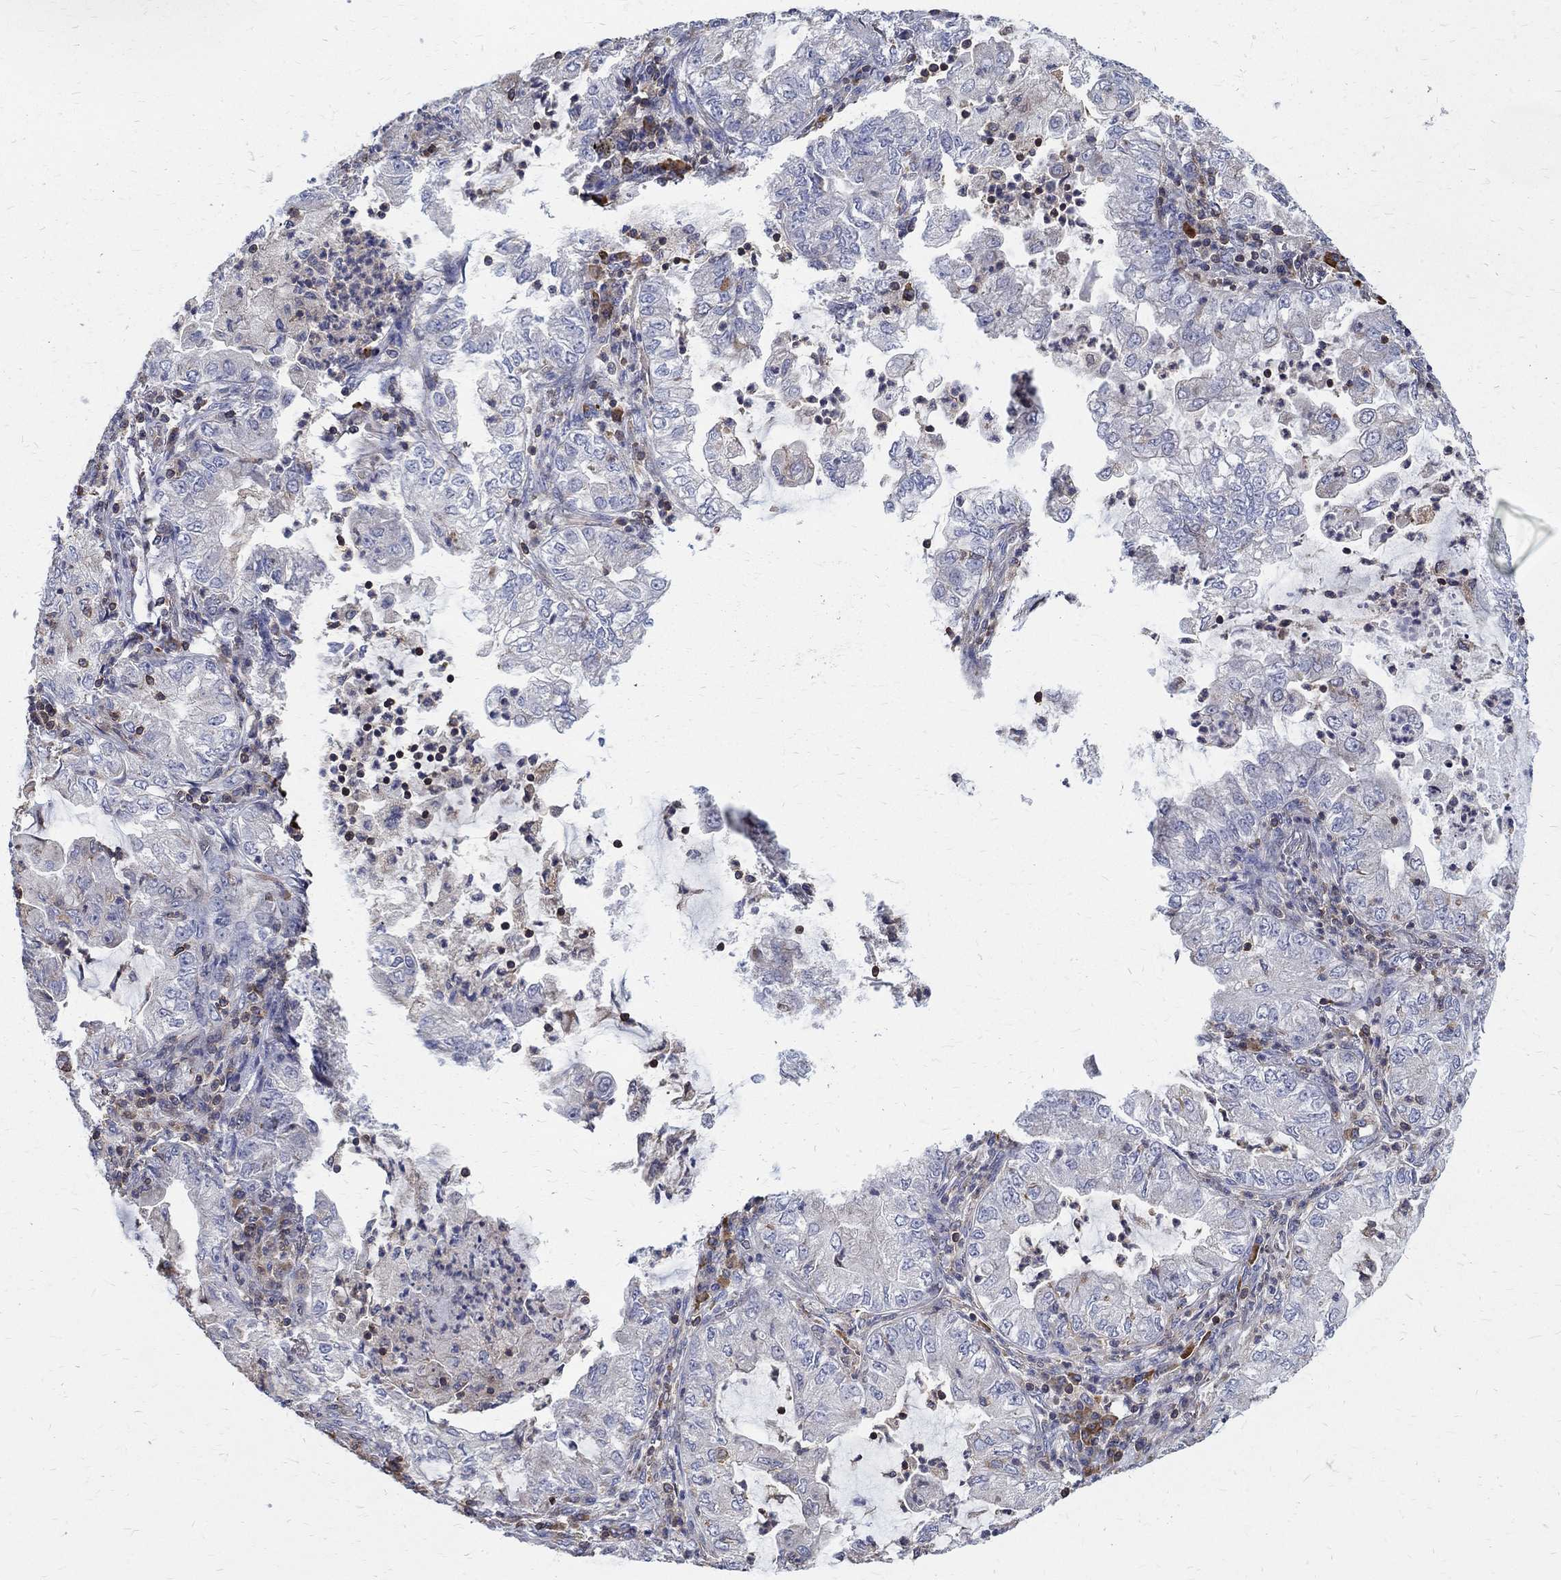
{"staining": {"intensity": "negative", "quantity": "none", "location": "none"}, "tissue": "lung cancer", "cell_type": "Tumor cells", "image_type": "cancer", "snomed": [{"axis": "morphology", "description": "Adenocarcinoma, NOS"}, {"axis": "topography", "description": "Lung"}], "caption": "High power microscopy photomicrograph of an immunohistochemistry (IHC) micrograph of lung cancer, revealing no significant expression in tumor cells.", "gene": "AGAP2", "patient": {"sex": "female", "age": 73}}